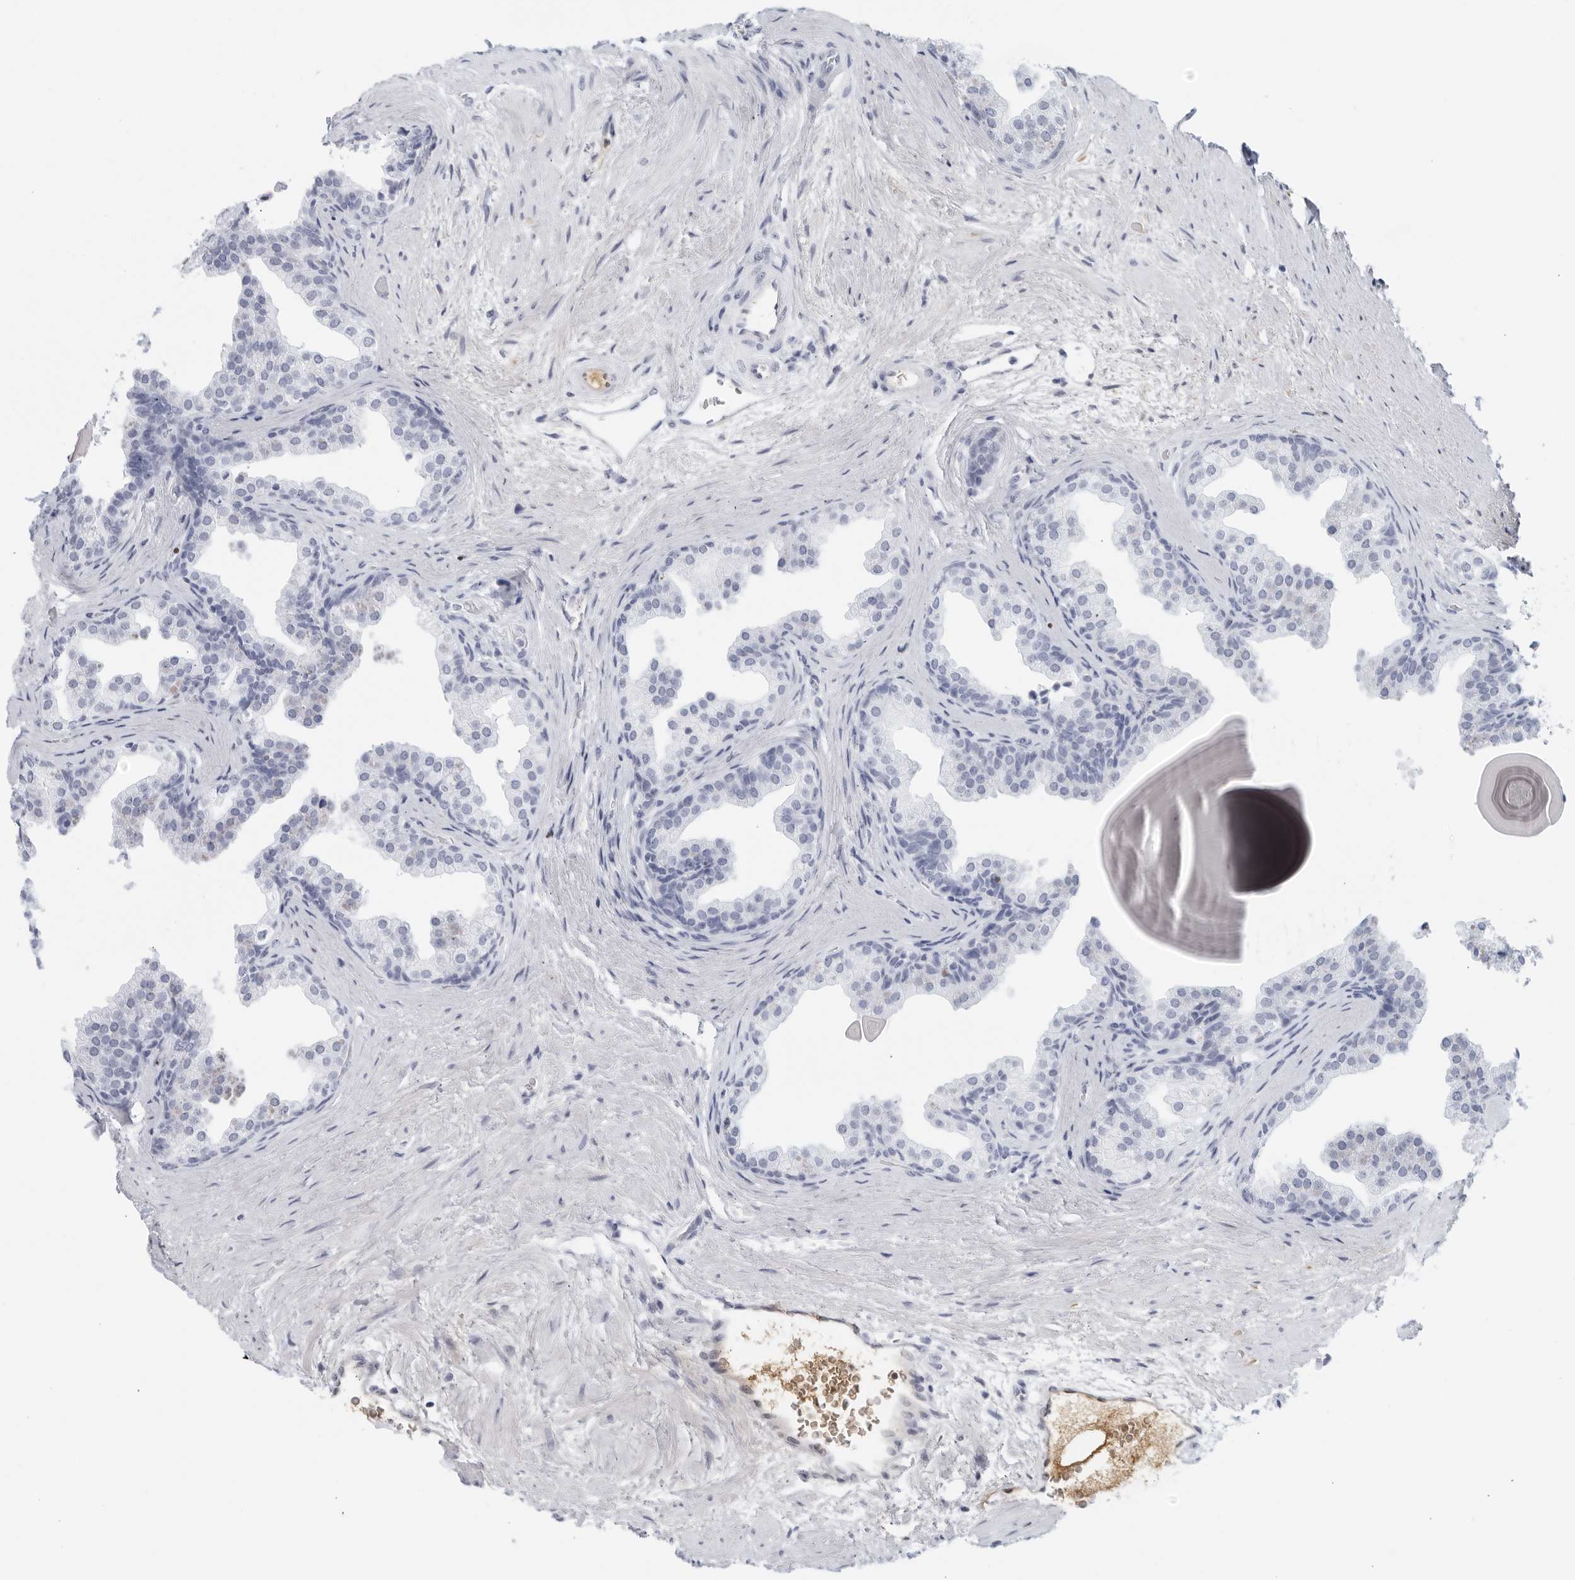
{"staining": {"intensity": "negative", "quantity": "none", "location": "none"}, "tissue": "prostate", "cell_type": "Glandular cells", "image_type": "normal", "snomed": [{"axis": "morphology", "description": "Normal tissue, NOS"}, {"axis": "topography", "description": "Prostate"}], "caption": "This image is of unremarkable prostate stained with immunohistochemistry (IHC) to label a protein in brown with the nuclei are counter-stained blue. There is no positivity in glandular cells.", "gene": "FGG", "patient": {"sex": "male", "age": 48}}